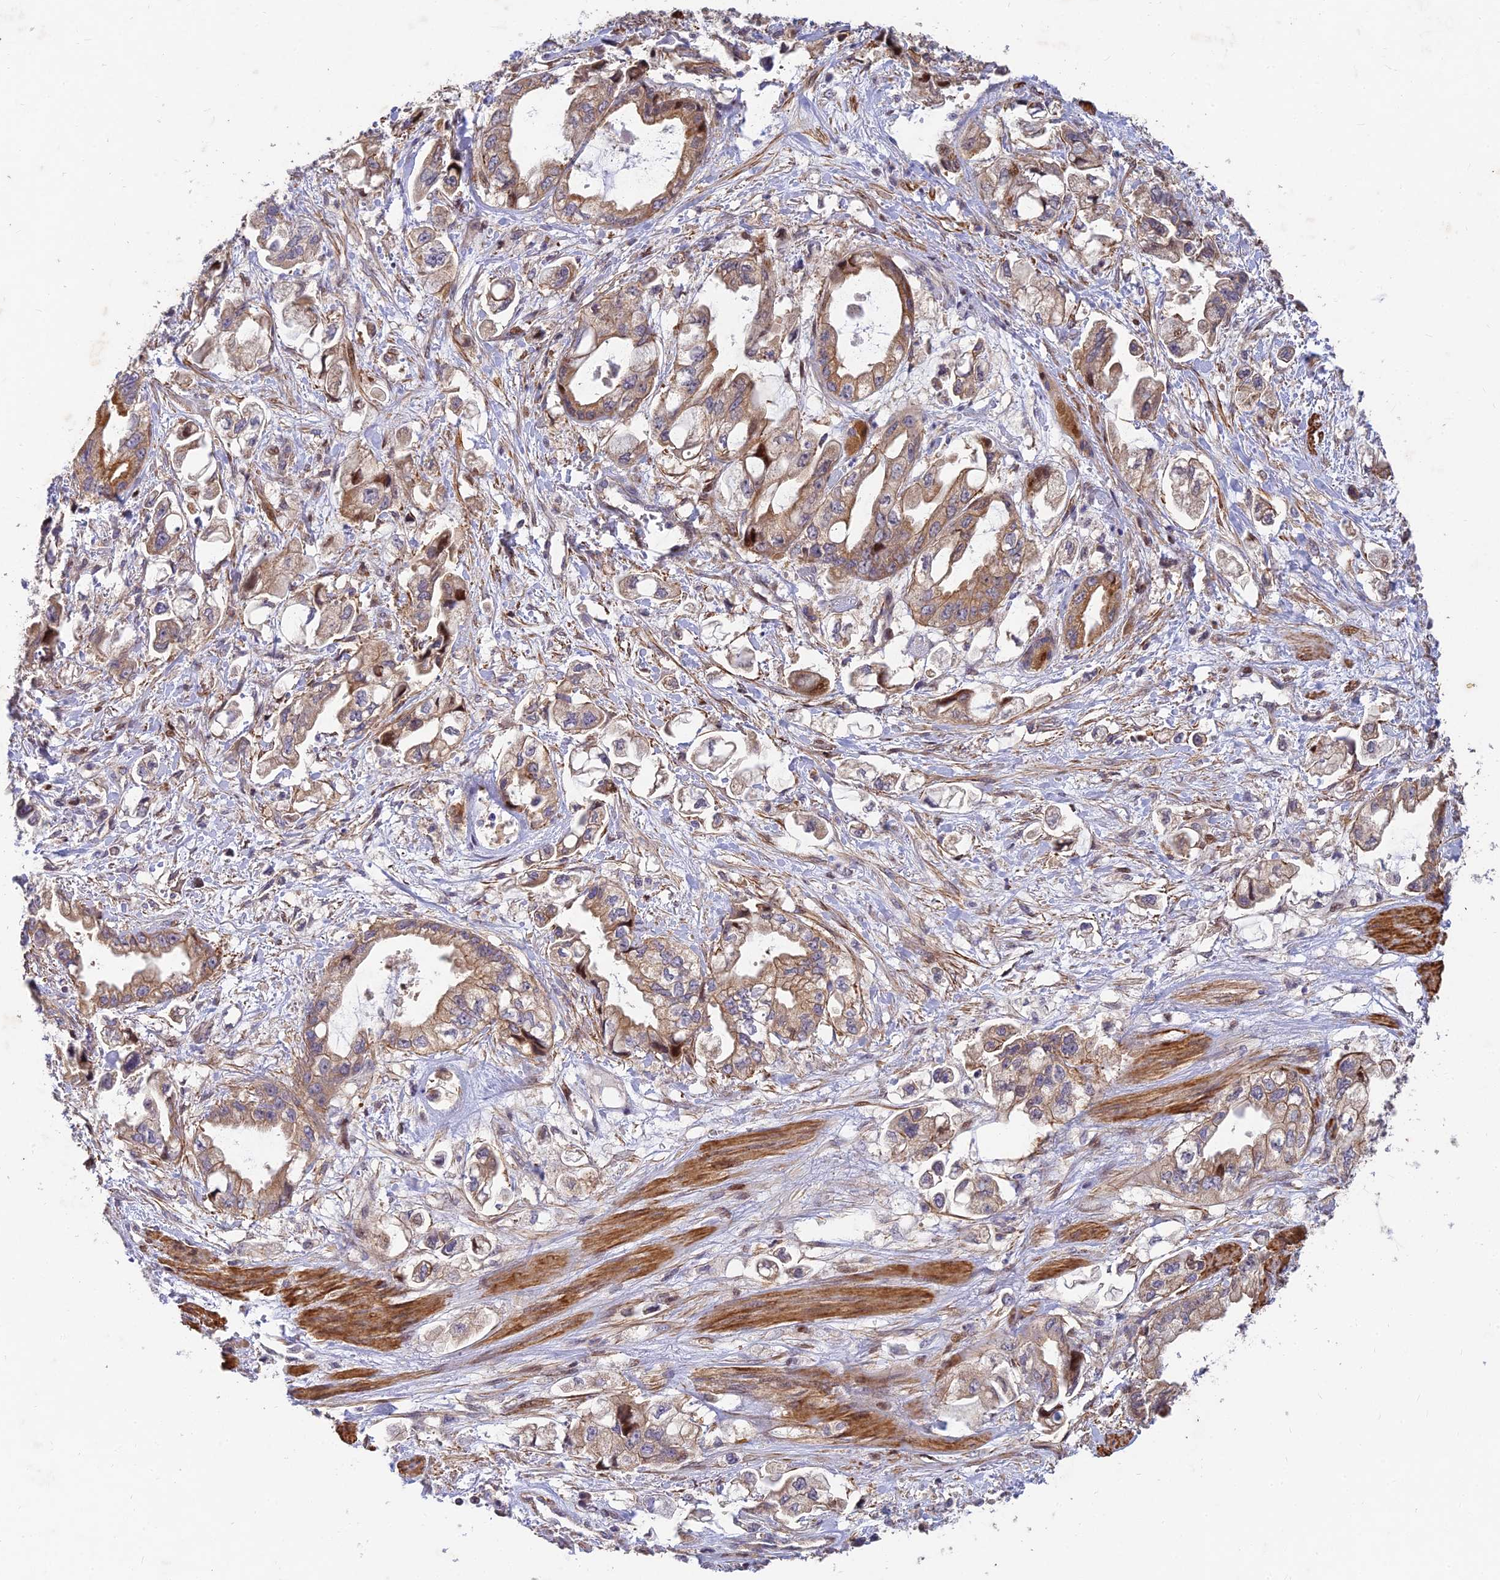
{"staining": {"intensity": "weak", "quantity": ">75%", "location": "cytoplasmic/membranous"}, "tissue": "stomach cancer", "cell_type": "Tumor cells", "image_type": "cancer", "snomed": [{"axis": "morphology", "description": "Adenocarcinoma, NOS"}, {"axis": "topography", "description": "Stomach"}], "caption": "A micrograph of adenocarcinoma (stomach) stained for a protein shows weak cytoplasmic/membranous brown staining in tumor cells. (Brightfield microscopy of DAB IHC at high magnification).", "gene": "RELCH", "patient": {"sex": "male", "age": 62}}